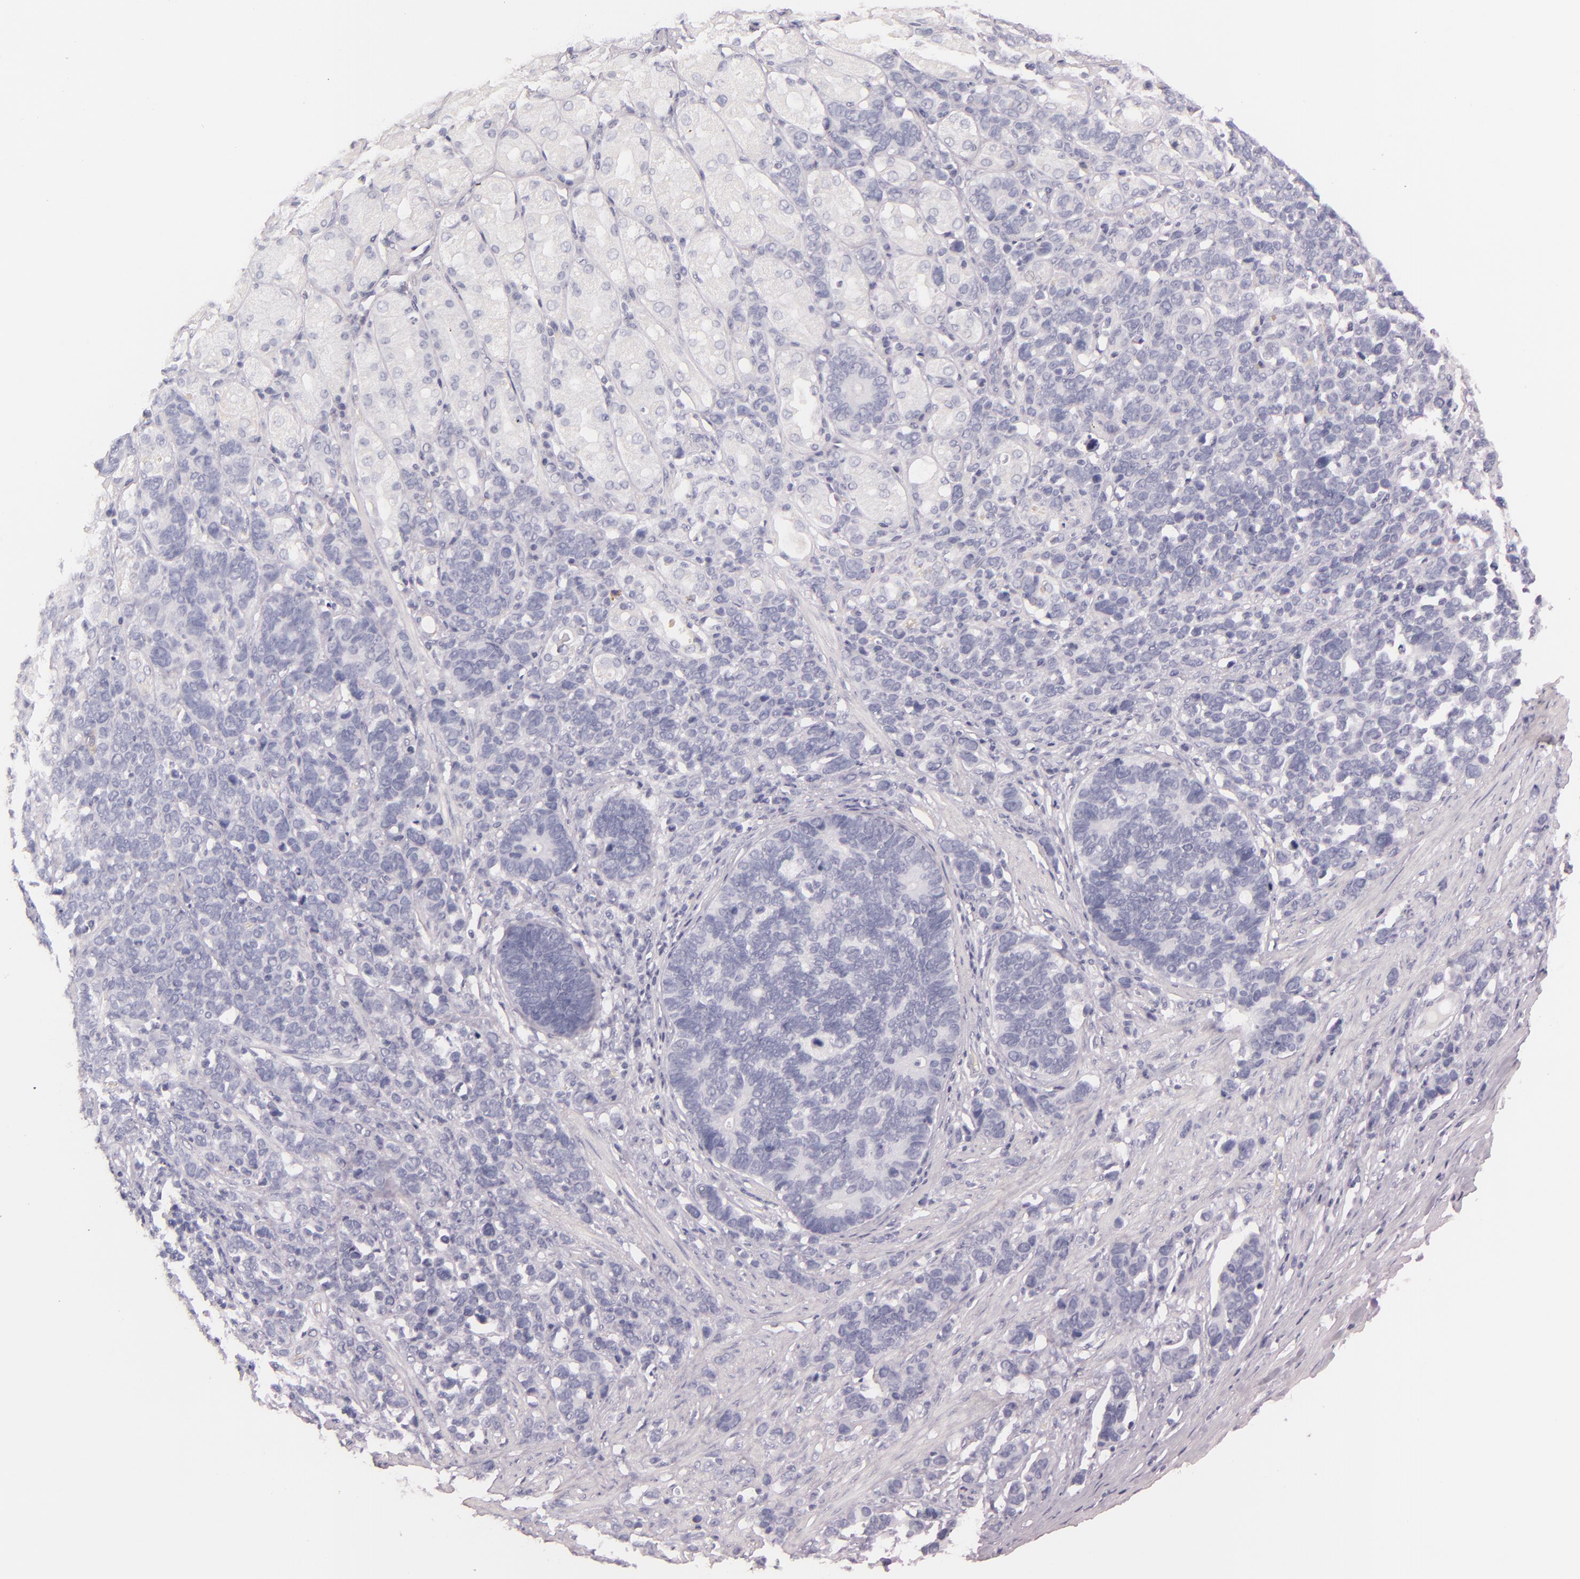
{"staining": {"intensity": "negative", "quantity": "none", "location": "none"}, "tissue": "stomach cancer", "cell_type": "Tumor cells", "image_type": "cancer", "snomed": [{"axis": "morphology", "description": "Adenocarcinoma, NOS"}, {"axis": "topography", "description": "Stomach, upper"}], "caption": "IHC histopathology image of human adenocarcinoma (stomach) stained for a protein (brown), which demonstrates no staining in tumor cells. (Brightfield microscopy of DAB immunohistochemistry (IHC) at high magnification).", "gene": "INA", "patient": {"sex": "male", "age": 71}}